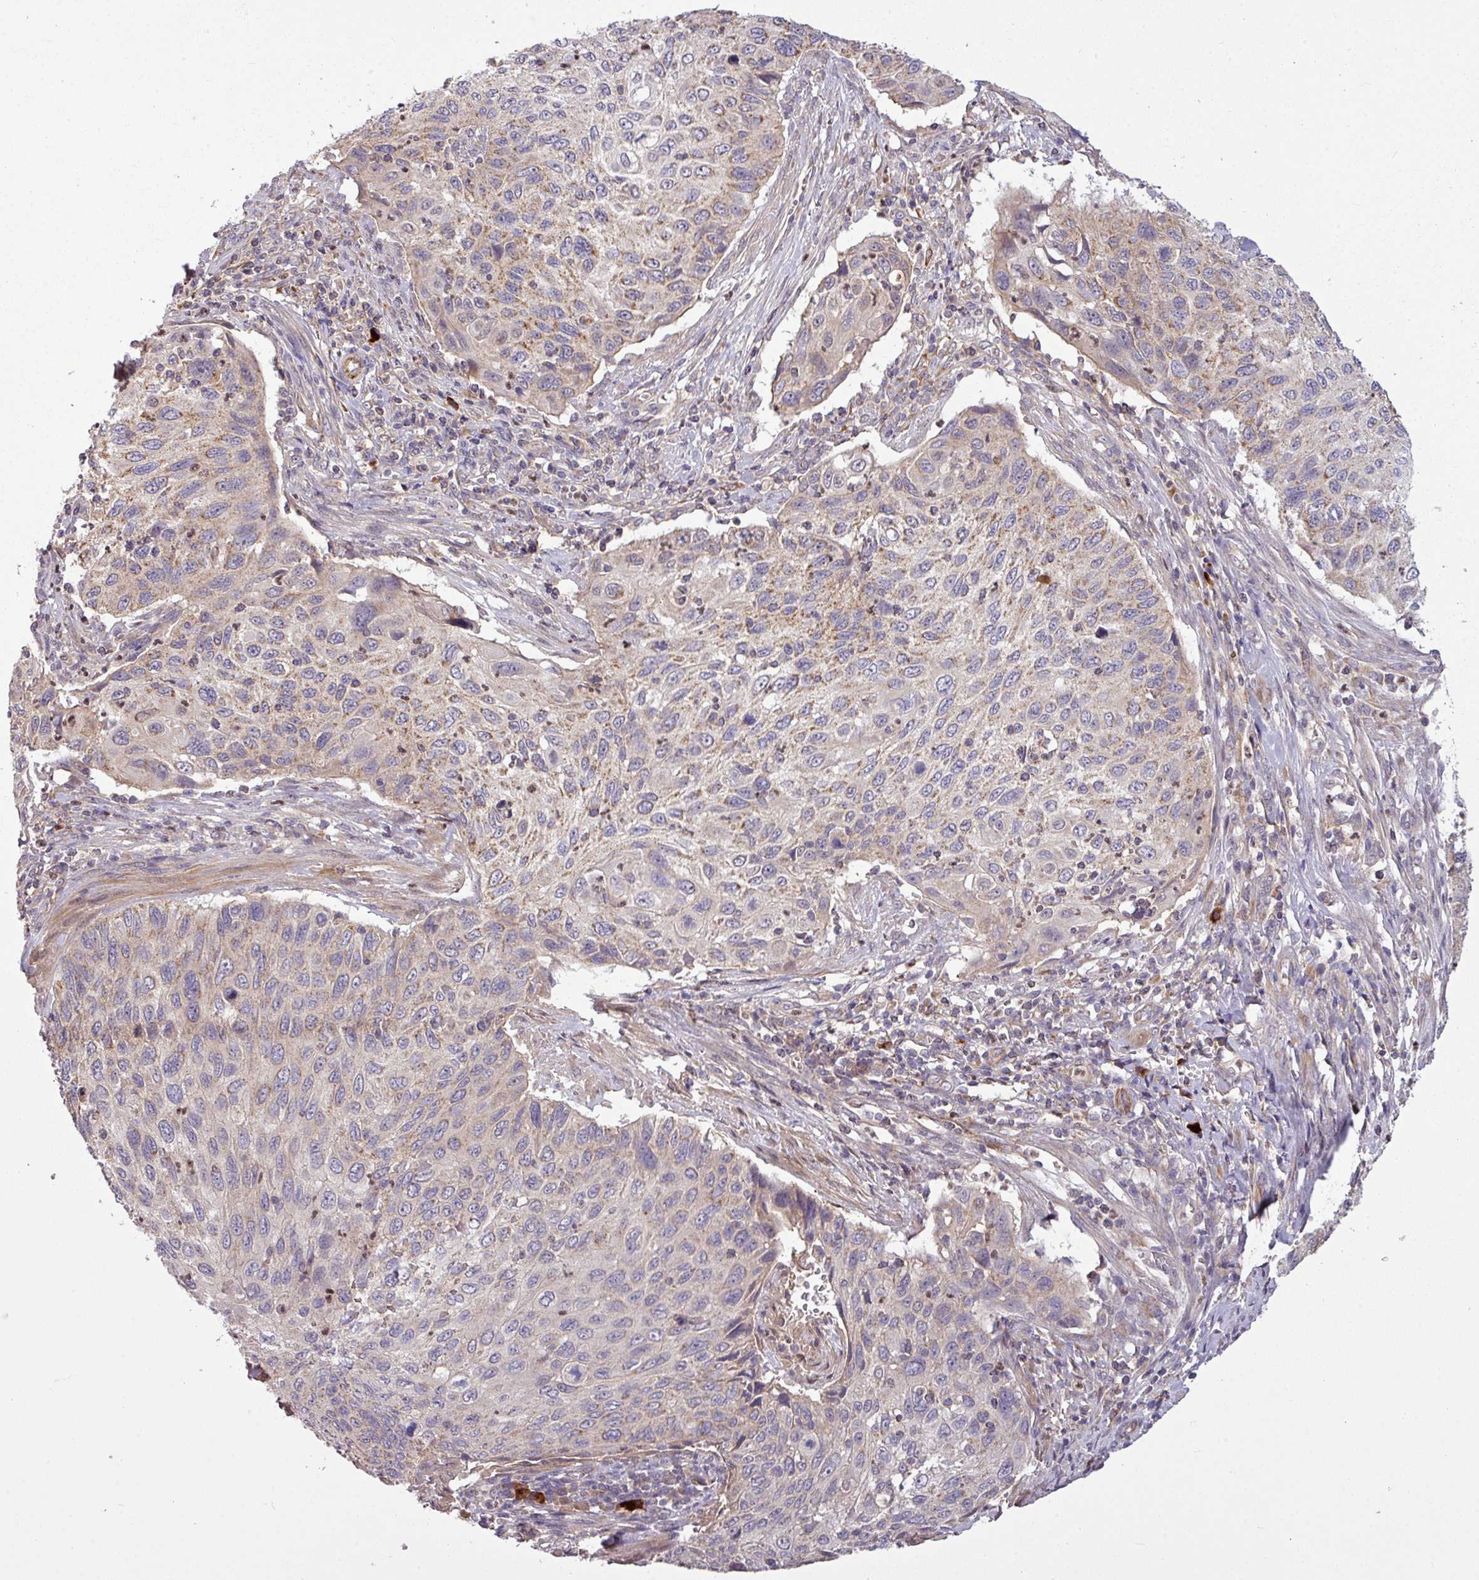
{"staining": {"intensity": "moderate", "quantity": "<25%", "location": "cytoplasmic/membranous"}, "tissue": "cervical cancer", "cell_type": "Tumor cells", "image_type": "cancer", "snomed": [{"axis": "morphology", "description": "Squamous cell carcinoma, NOS"}, {"axis": "topography", "description": "Cervix"}], "caption": "Human cervical cancer (squamous cell carcinoma) stained for a protein (brown) shows moderate cytoplasmic/membranous positive staining in about <25% of tumor cells.", "gene": "PAPLN", "patient": {"sex": "female", "age": 70}}